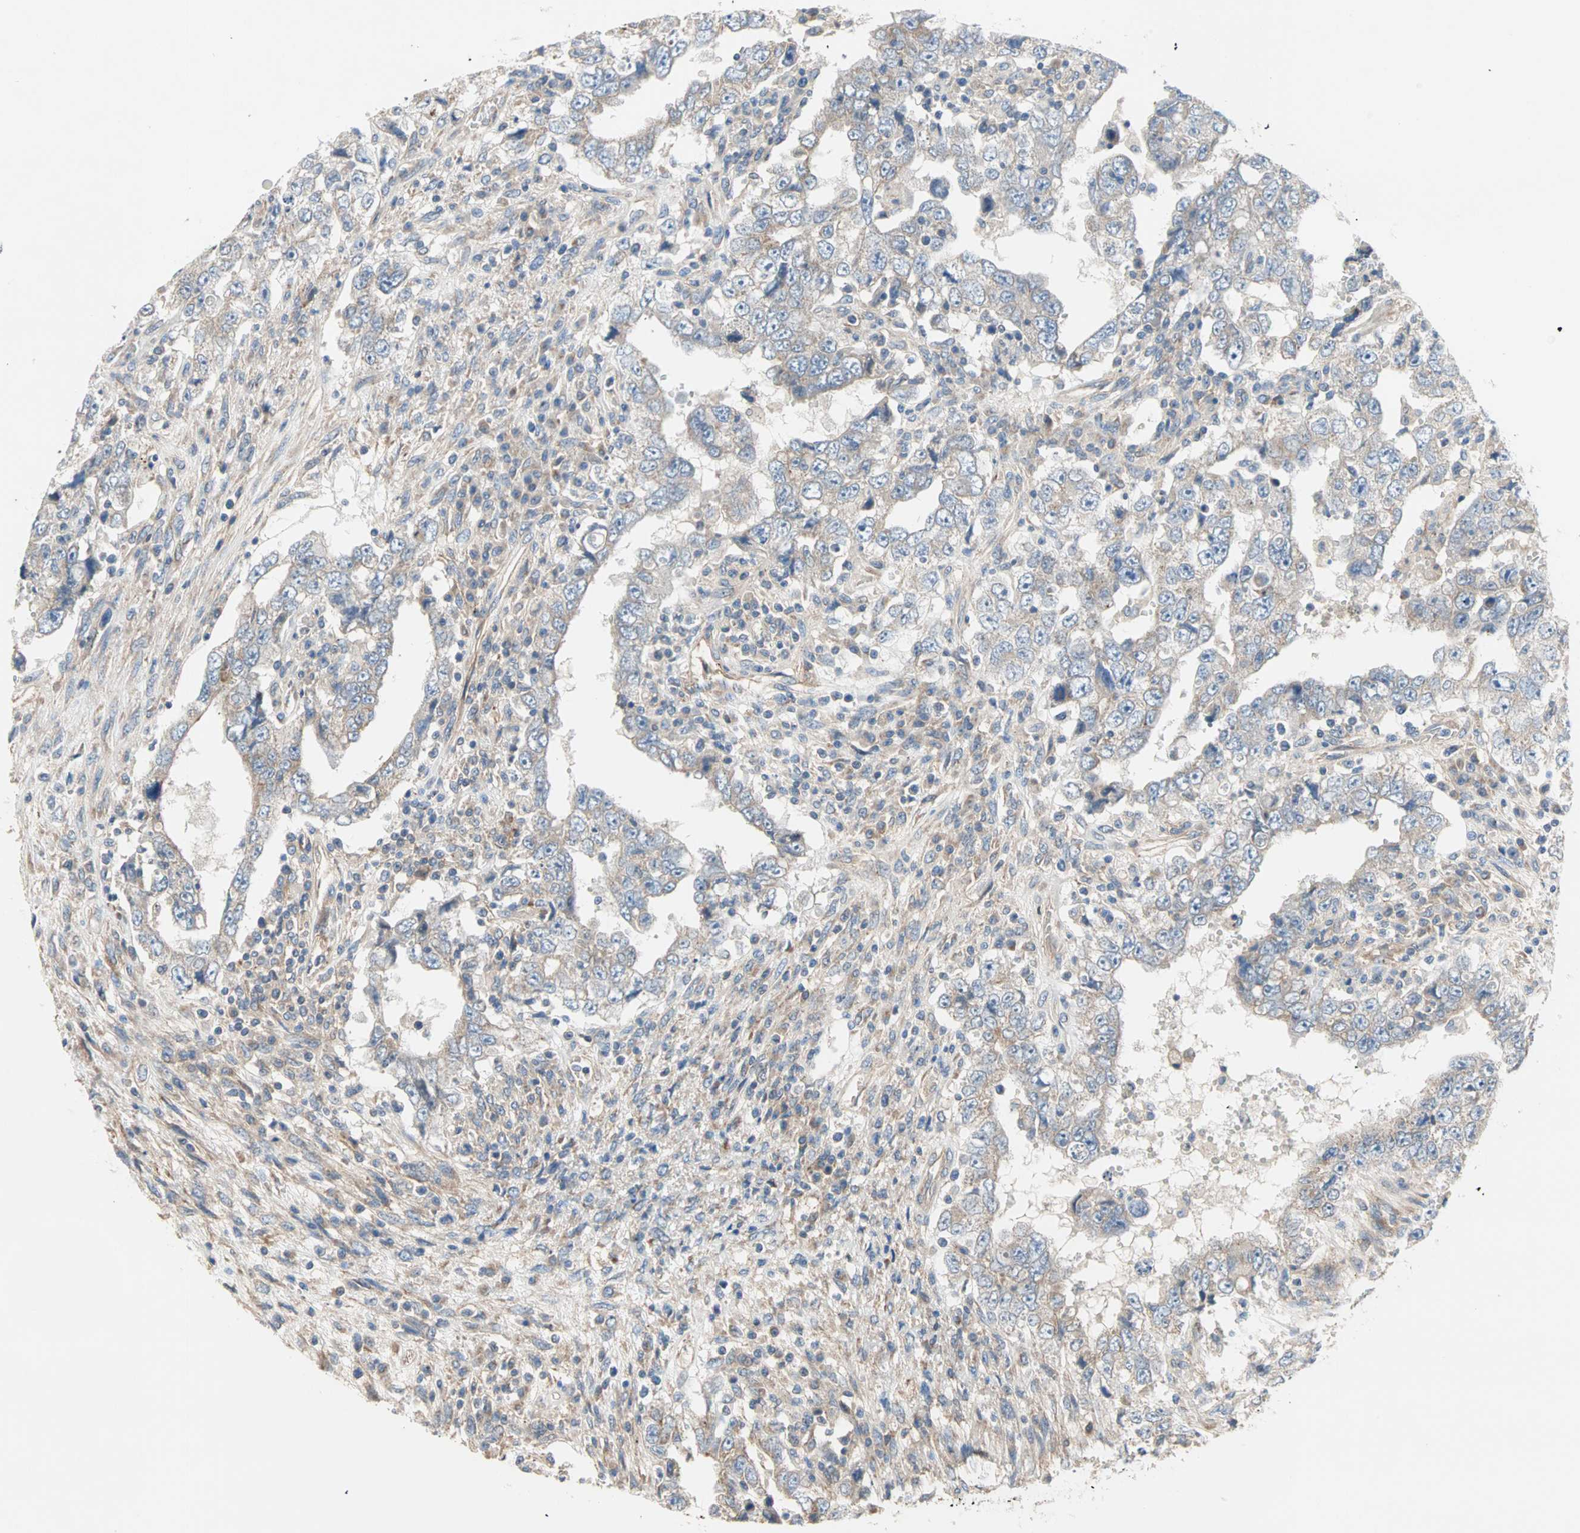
{"staining": {"intensity": "weak", "quantity": "<25%", "location": "cytoplasmic/membranous"}, "tissue": "testis cancer", "cell_type": "Tumor cells", "image_type": "cancer", "snomed": [{"axis": "morphology", "description": "Carcinoma, Embryonal, NOS"}, {"axis": "topography", "description": "Testis"}], "caption": "The image shows no significant positivity in tumor cells of embryonal carcinoma (testis).", "gene": "PDE8A", "patient": {"sex": "male", "age": 26}}